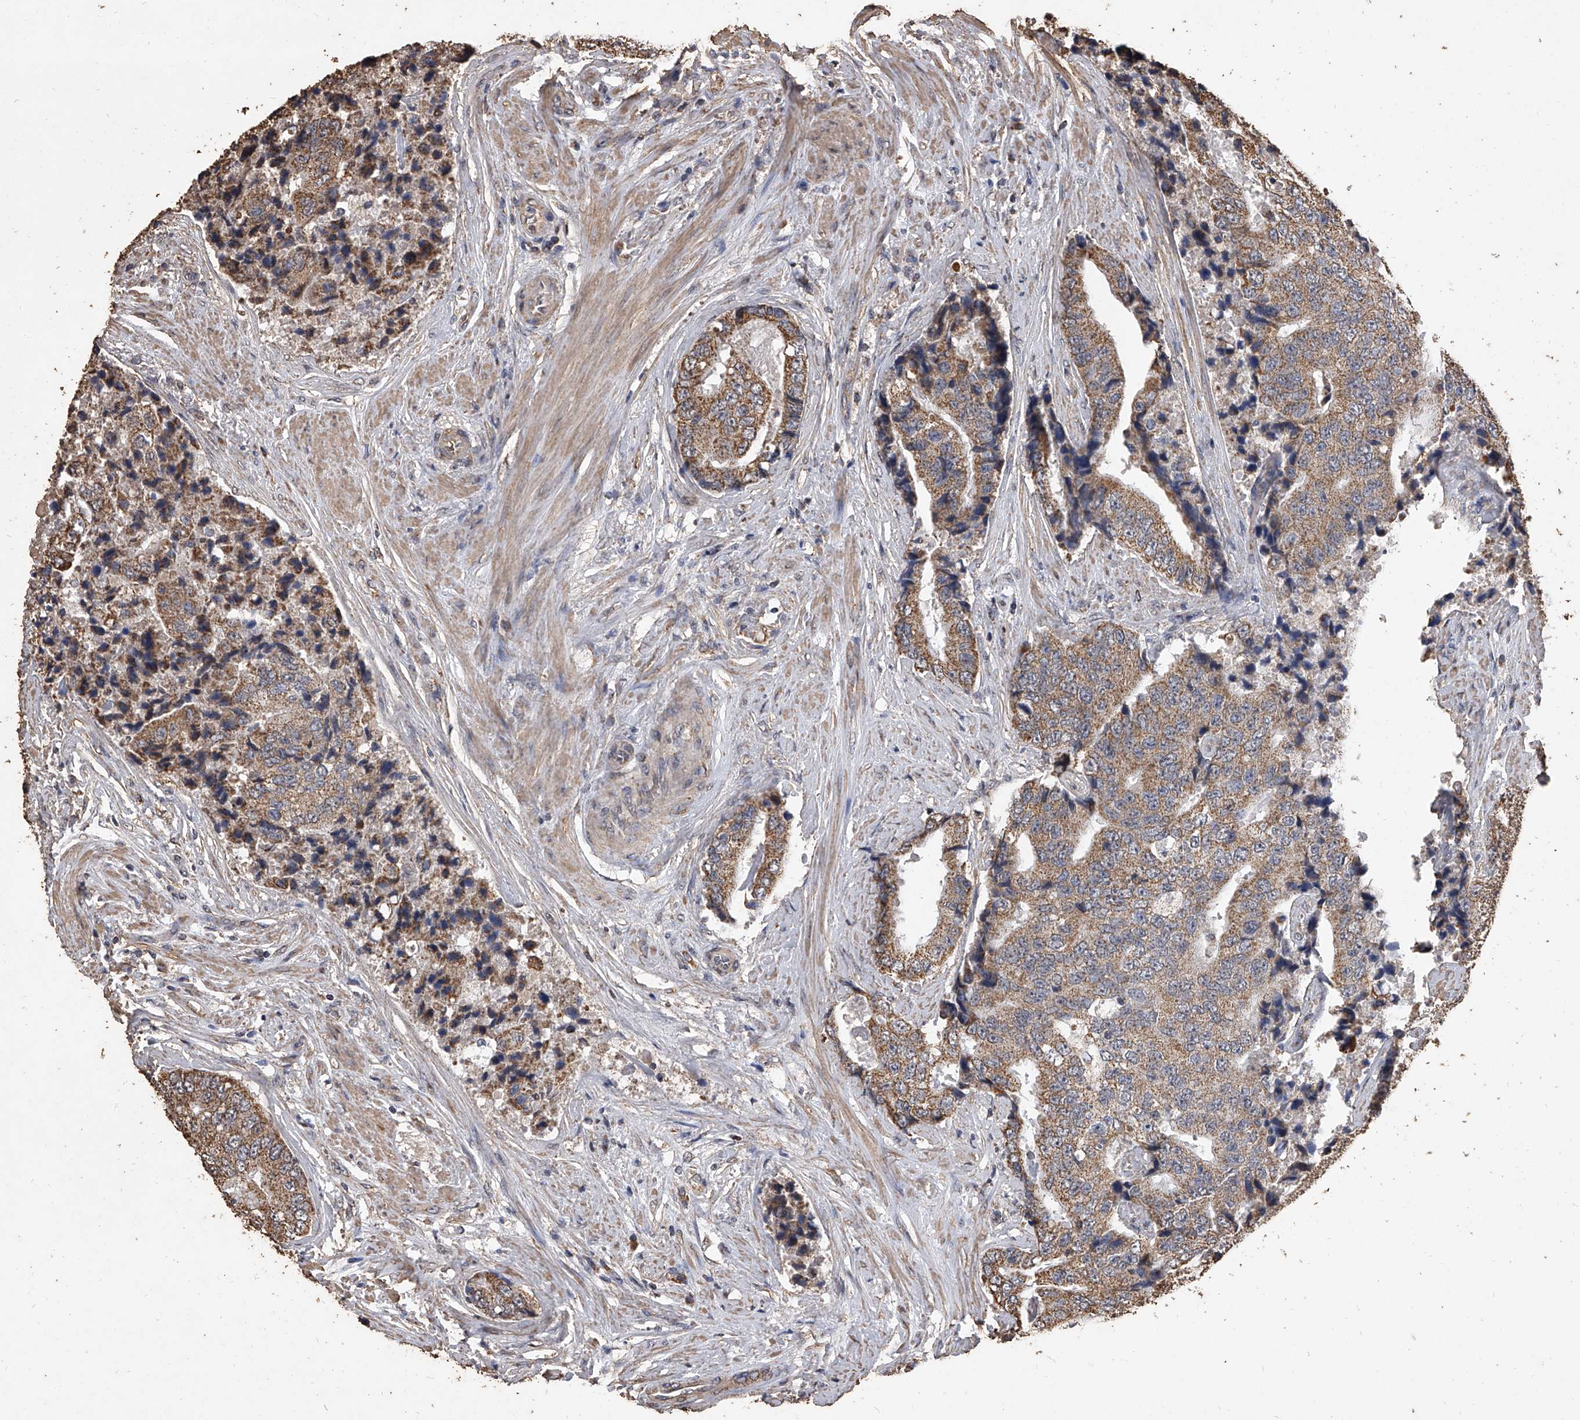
{"staining": {"intensity": "moderate", "quantity": ">75%", "location": "cytoplasmic/membranous"}, "tissue": "prostate cancer", "cell_type": "Tumor cells", "image_type": "cancer", "snomed": [{"axis": "morphology", "description": "Adenocarcinoma, High grade"}, {"axis": "topography", "description": "Prostate"}], "caption": "IHC micrograph of neoplastic tissue: human prostate cancer stained using immunohistochemistry exhibits medium levels of moderate protein expression localized specifically in the cytoplasmic/membranous of tumor cells, appearing as a cytoplasmic/membranous brown color.", "gene": "MRPL28", "patient": {"sex": "male", "age": 70}}